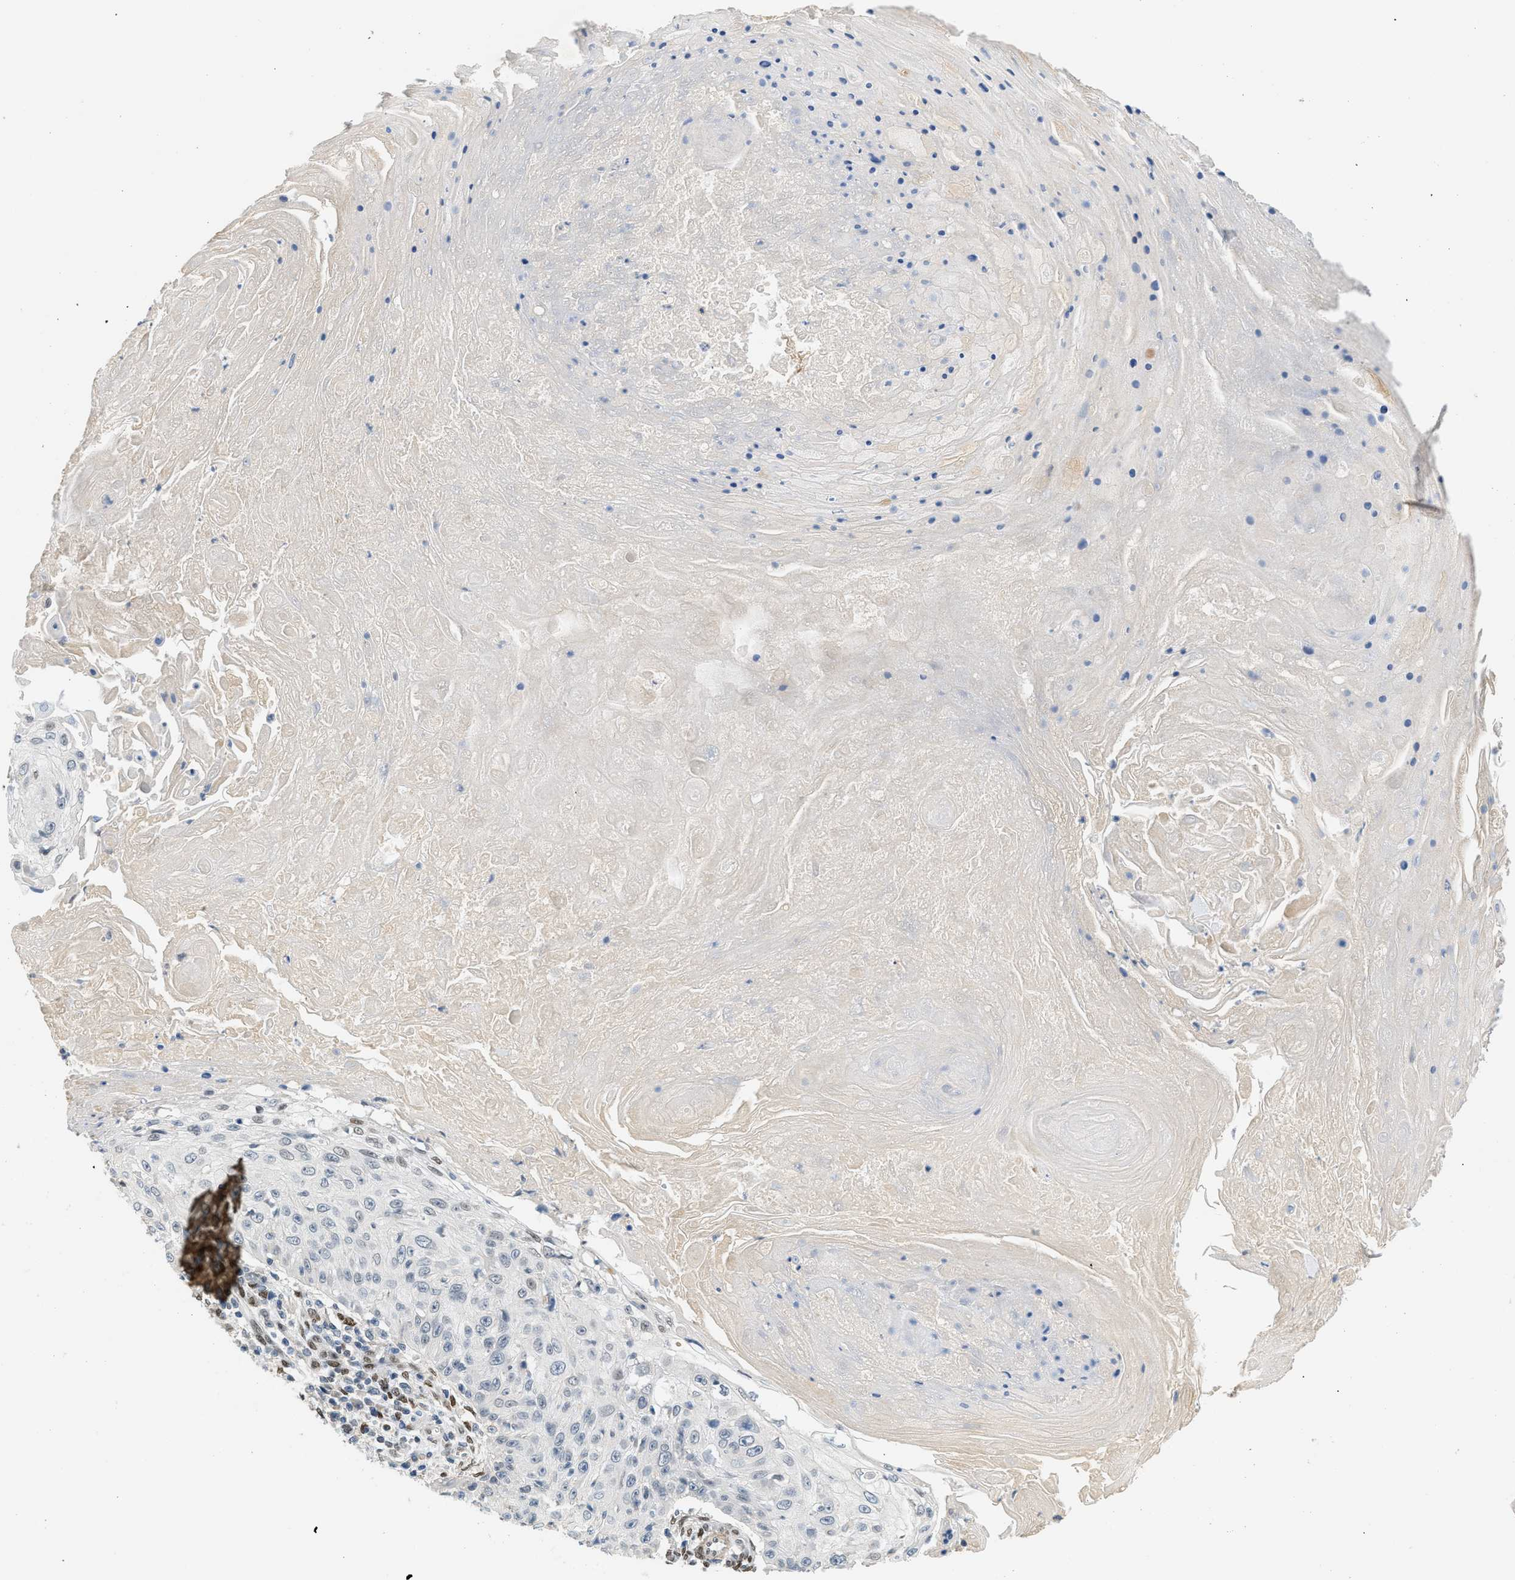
{"staining": {"intensity": "negative", "quantity": "none", "location": "none"}, "tissue": "skin cancer", "cell_type": "Tumor cells", "image_type": "cancer", "snomed": [{"axis": "morphology", "description": "Squamous cell carcinoma, NOS"}, {"axis": "topography", "description": "Skin"}], "caption": "This photomicrograph is of squamous cell carcinoma (skin) stained with immunohistochemistry (IHC) to label a protein in brown with the nuclei are counter-stained blue. There is no positivity in tumor cells.", "gene": "ZBTB20", "patient": {"sex": "male", "age": 86}}